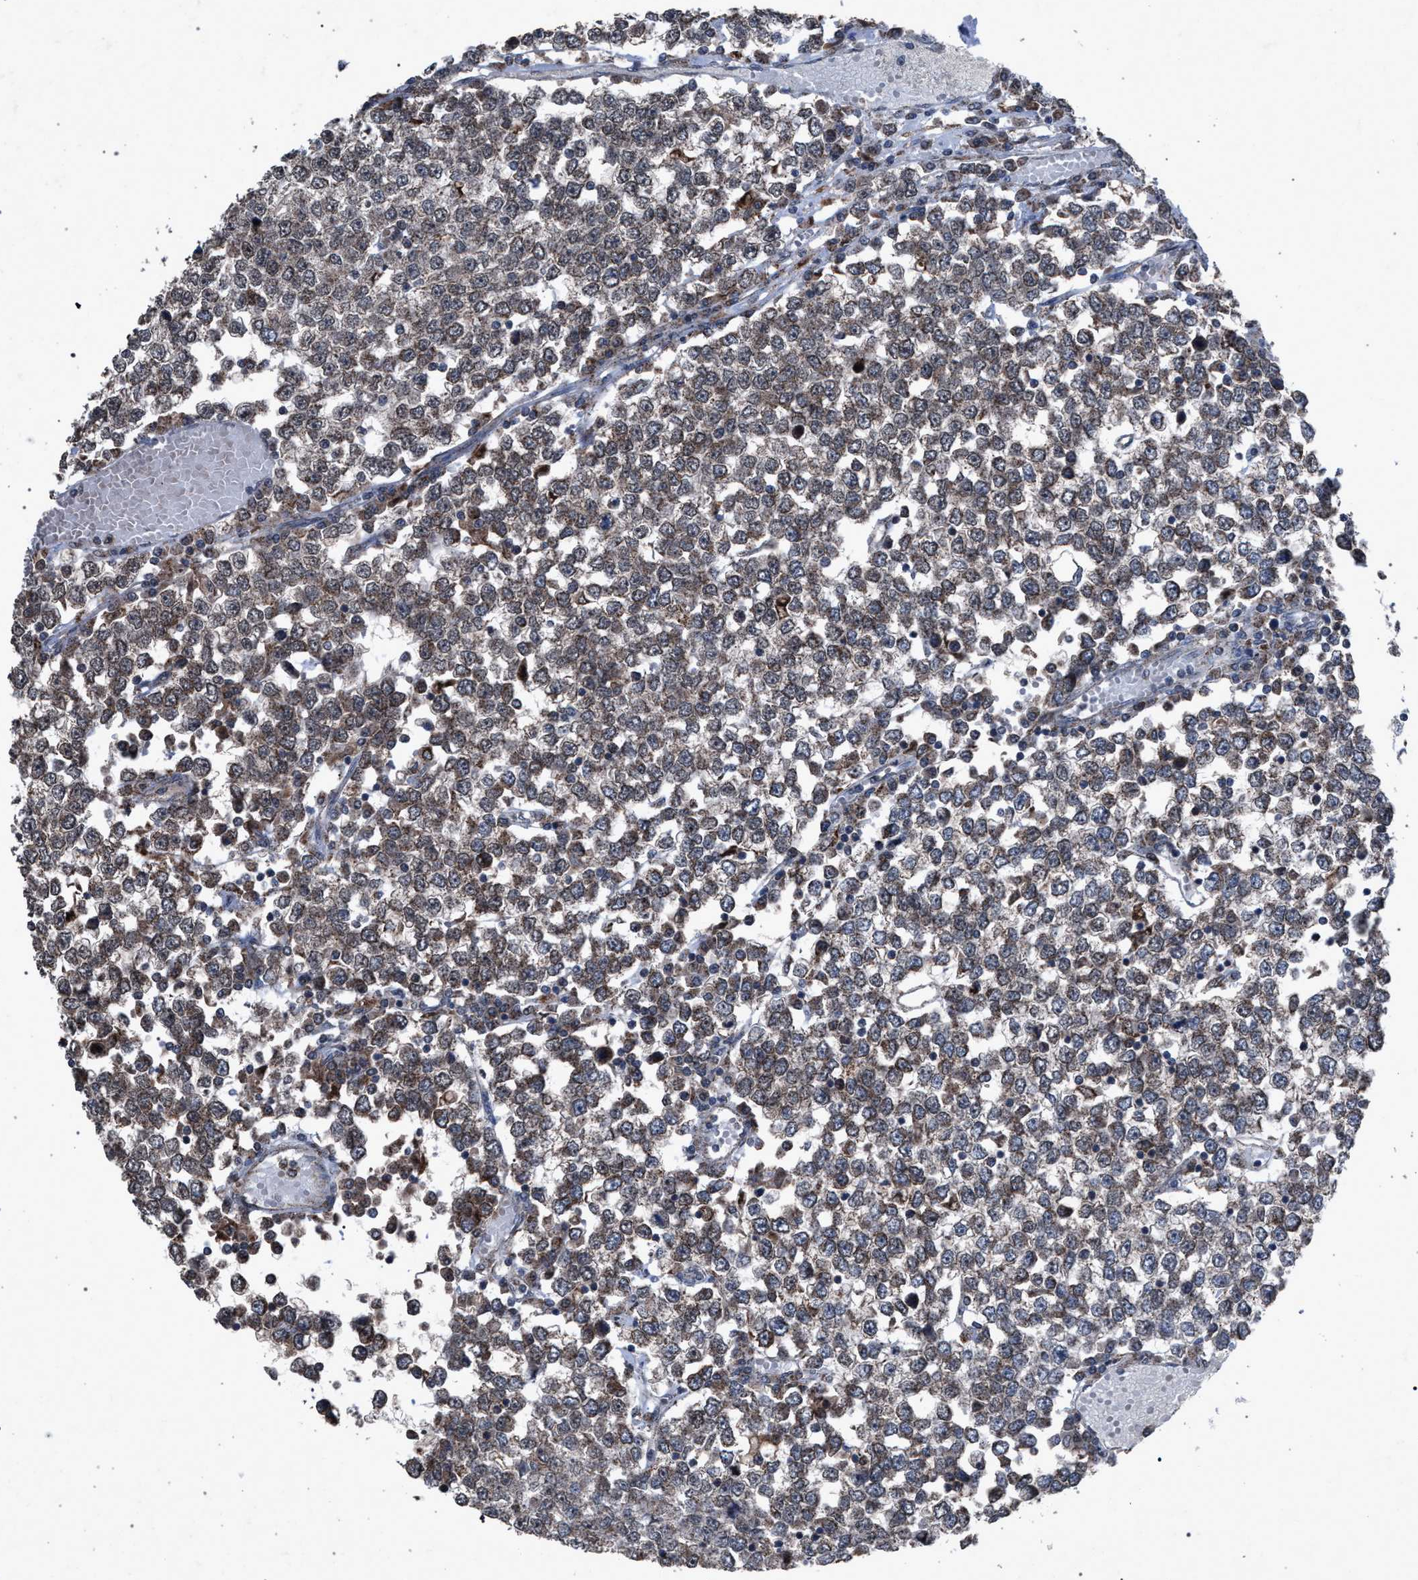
{"staining": {"intensity": "weak", "quantity": ">75%", "location": "cytoplasmic/membranous"}, "tissue": "testis cancer", "cell_type": "Tumor cells", "image_type": "cancer", "snomed": [{"axis": "morphology", "description": "Seminoma, NOS"}, {"axis": "topography", "description": "Testis"}], "caption": "Weak cytoplasmic/membranous expression is seen in approximately >75% of tumor cells in testis seminoma. Using DAB (brown) and hematoxylin (blue) stains, captured at high magnification using brightfield microscopy.", "gene": "HSD17B4", "patient": {"sex": "male", "age": 65}}